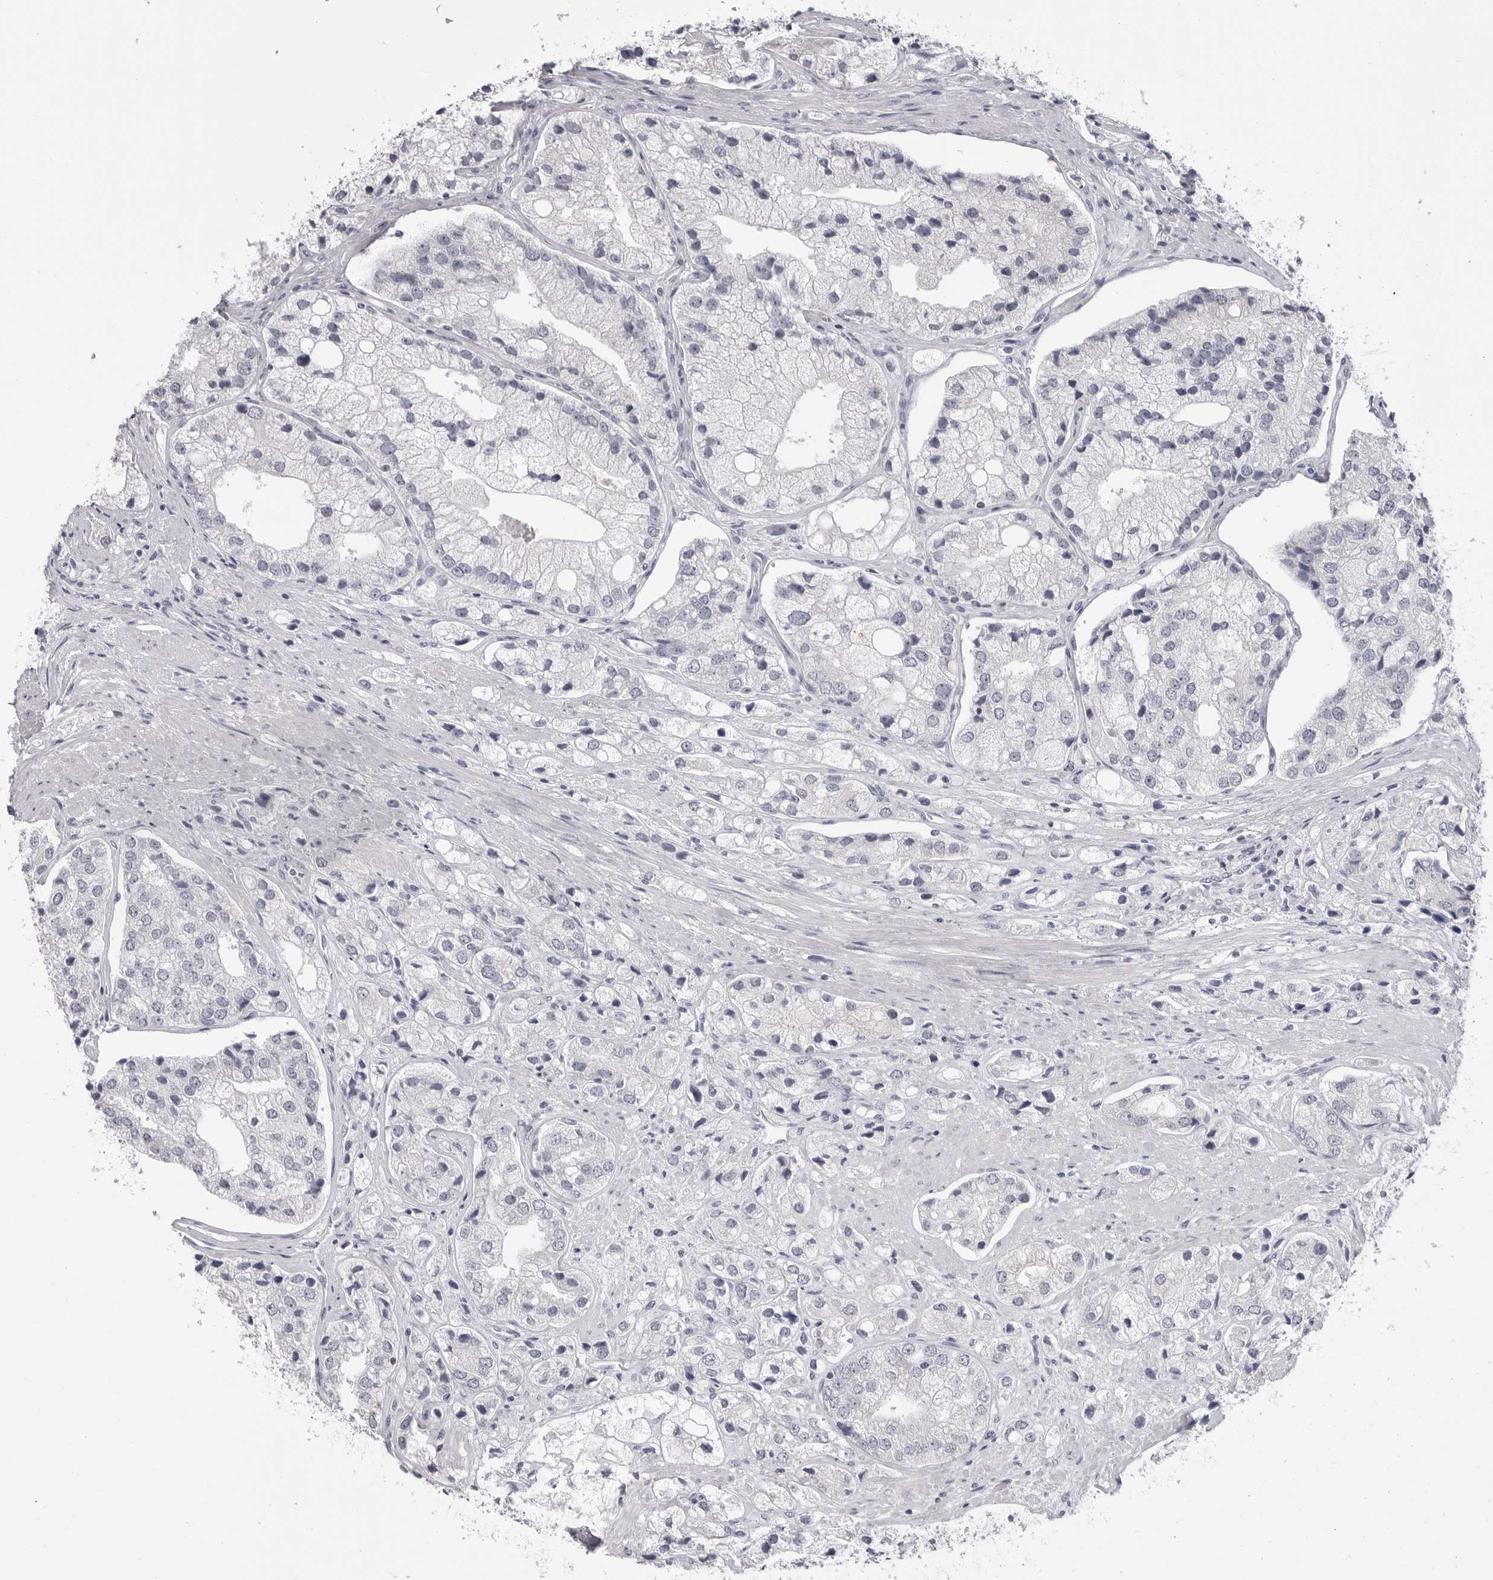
{"staining": {"intensity": "negative", "quantity": "none", "location": "none"}, "tissue": "prostate cancer", "cell_type": "Tumor cells", "image_type": "cancer", "snomed": [{"axis": "morphology", "description": "Adenocarcinoma, High grade"}, {"axis": "topography", "description": "Prostate"}], "caption": "Immunohistochemistry image of neoplastic tissue: human prostate cancer (high-grade adenocarcinoma) stained with DAB (3,3'-diaminobenzidine) exhibits no significant protein expression in tumor cells. (DAB immunohistochemistry (IHC), high magnification).", "gene": "GPN2", "patient": {"sex": "male", "age": 50}}